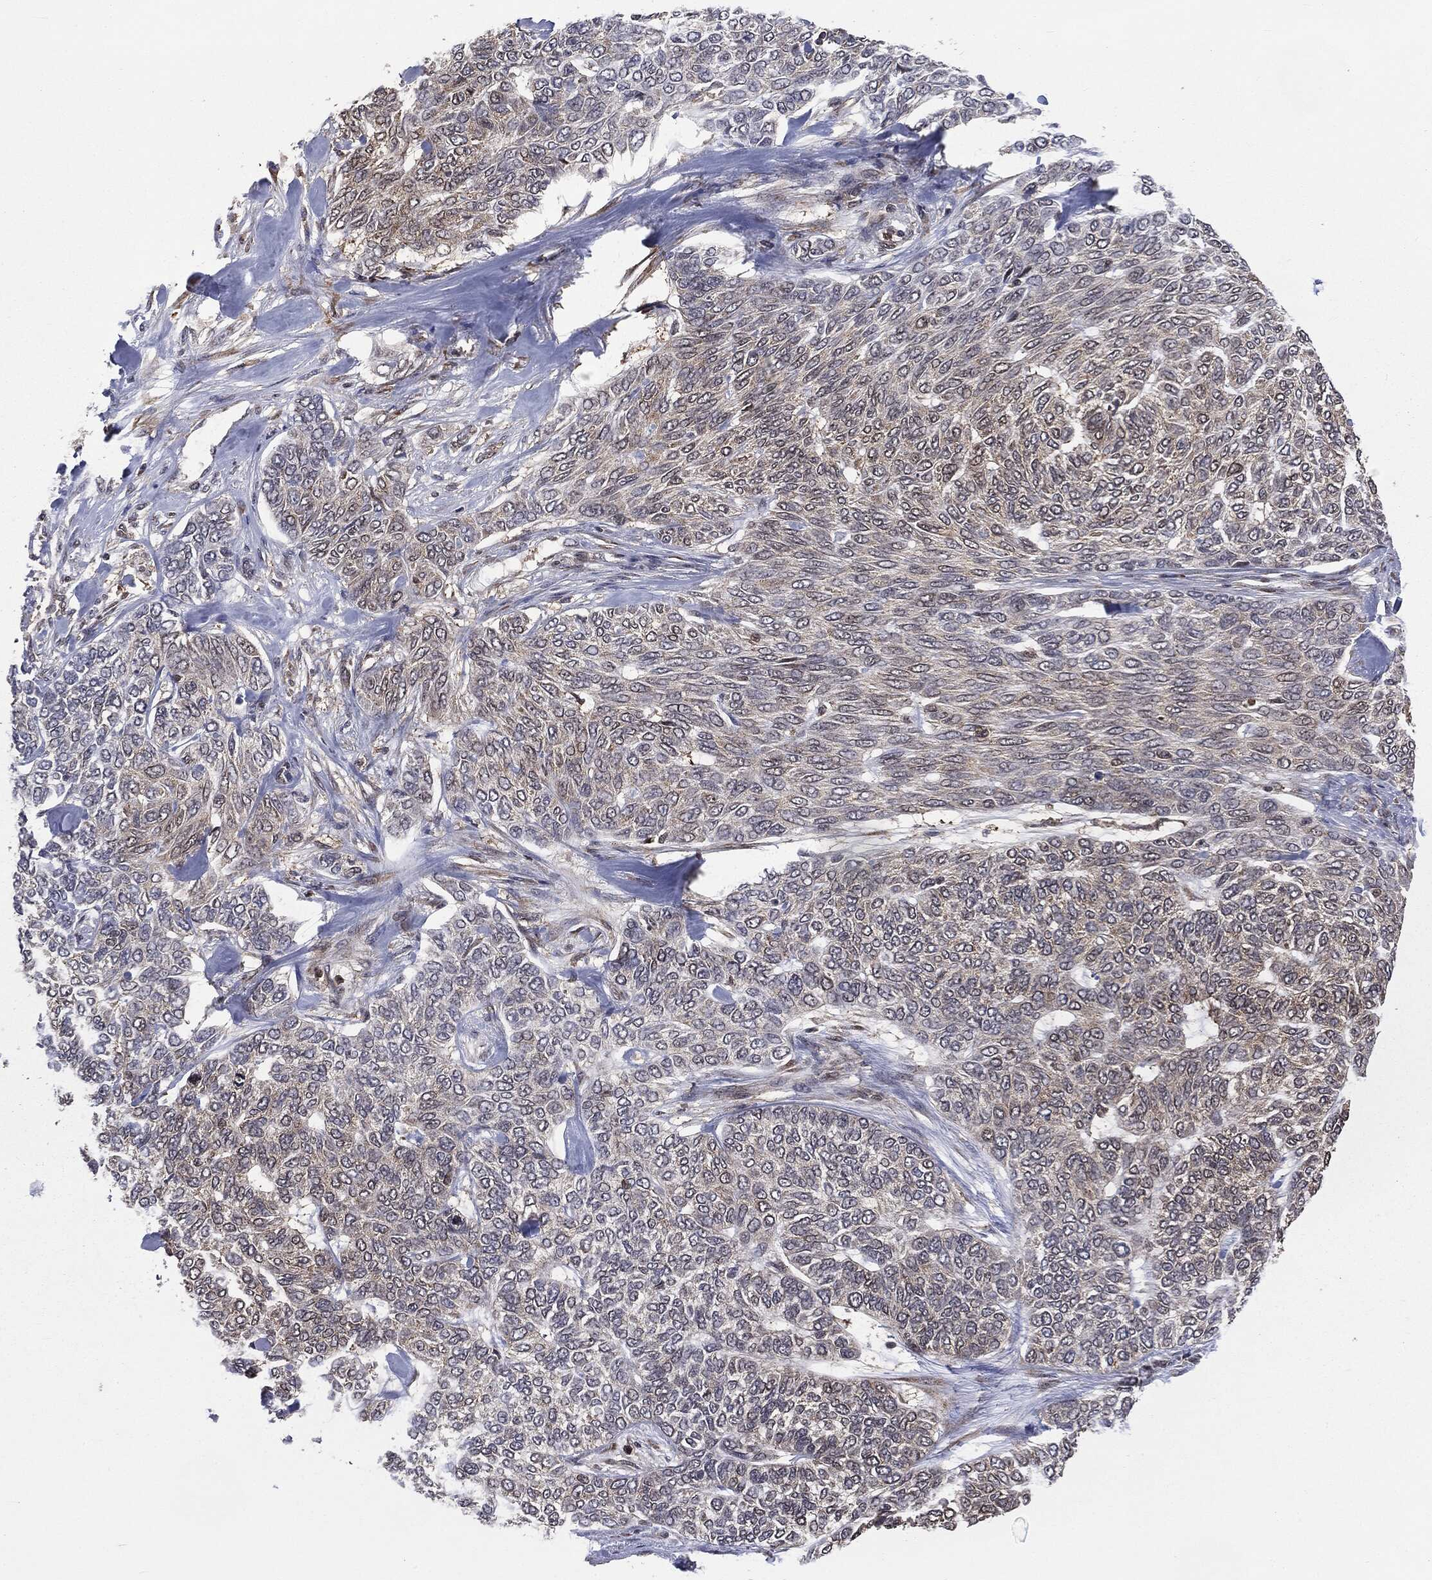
{"staining": {"intensity": "negative", "quantity": "none", "location": "none"}, "tissue": "skin cancer", "cell_type": "Tumor cells", "image_type": "cancer", "snomed": [{"axis": "morphology", "description": "Basal cell carcinoma"}, {"axis": "topography", "description": "Skin"}], "caption": "Tumor cells show no significant protein staining in skin cancer (basal cell carcinoma).", "gene": "GPI", "patient": {"sex": "female", "age": 65}}